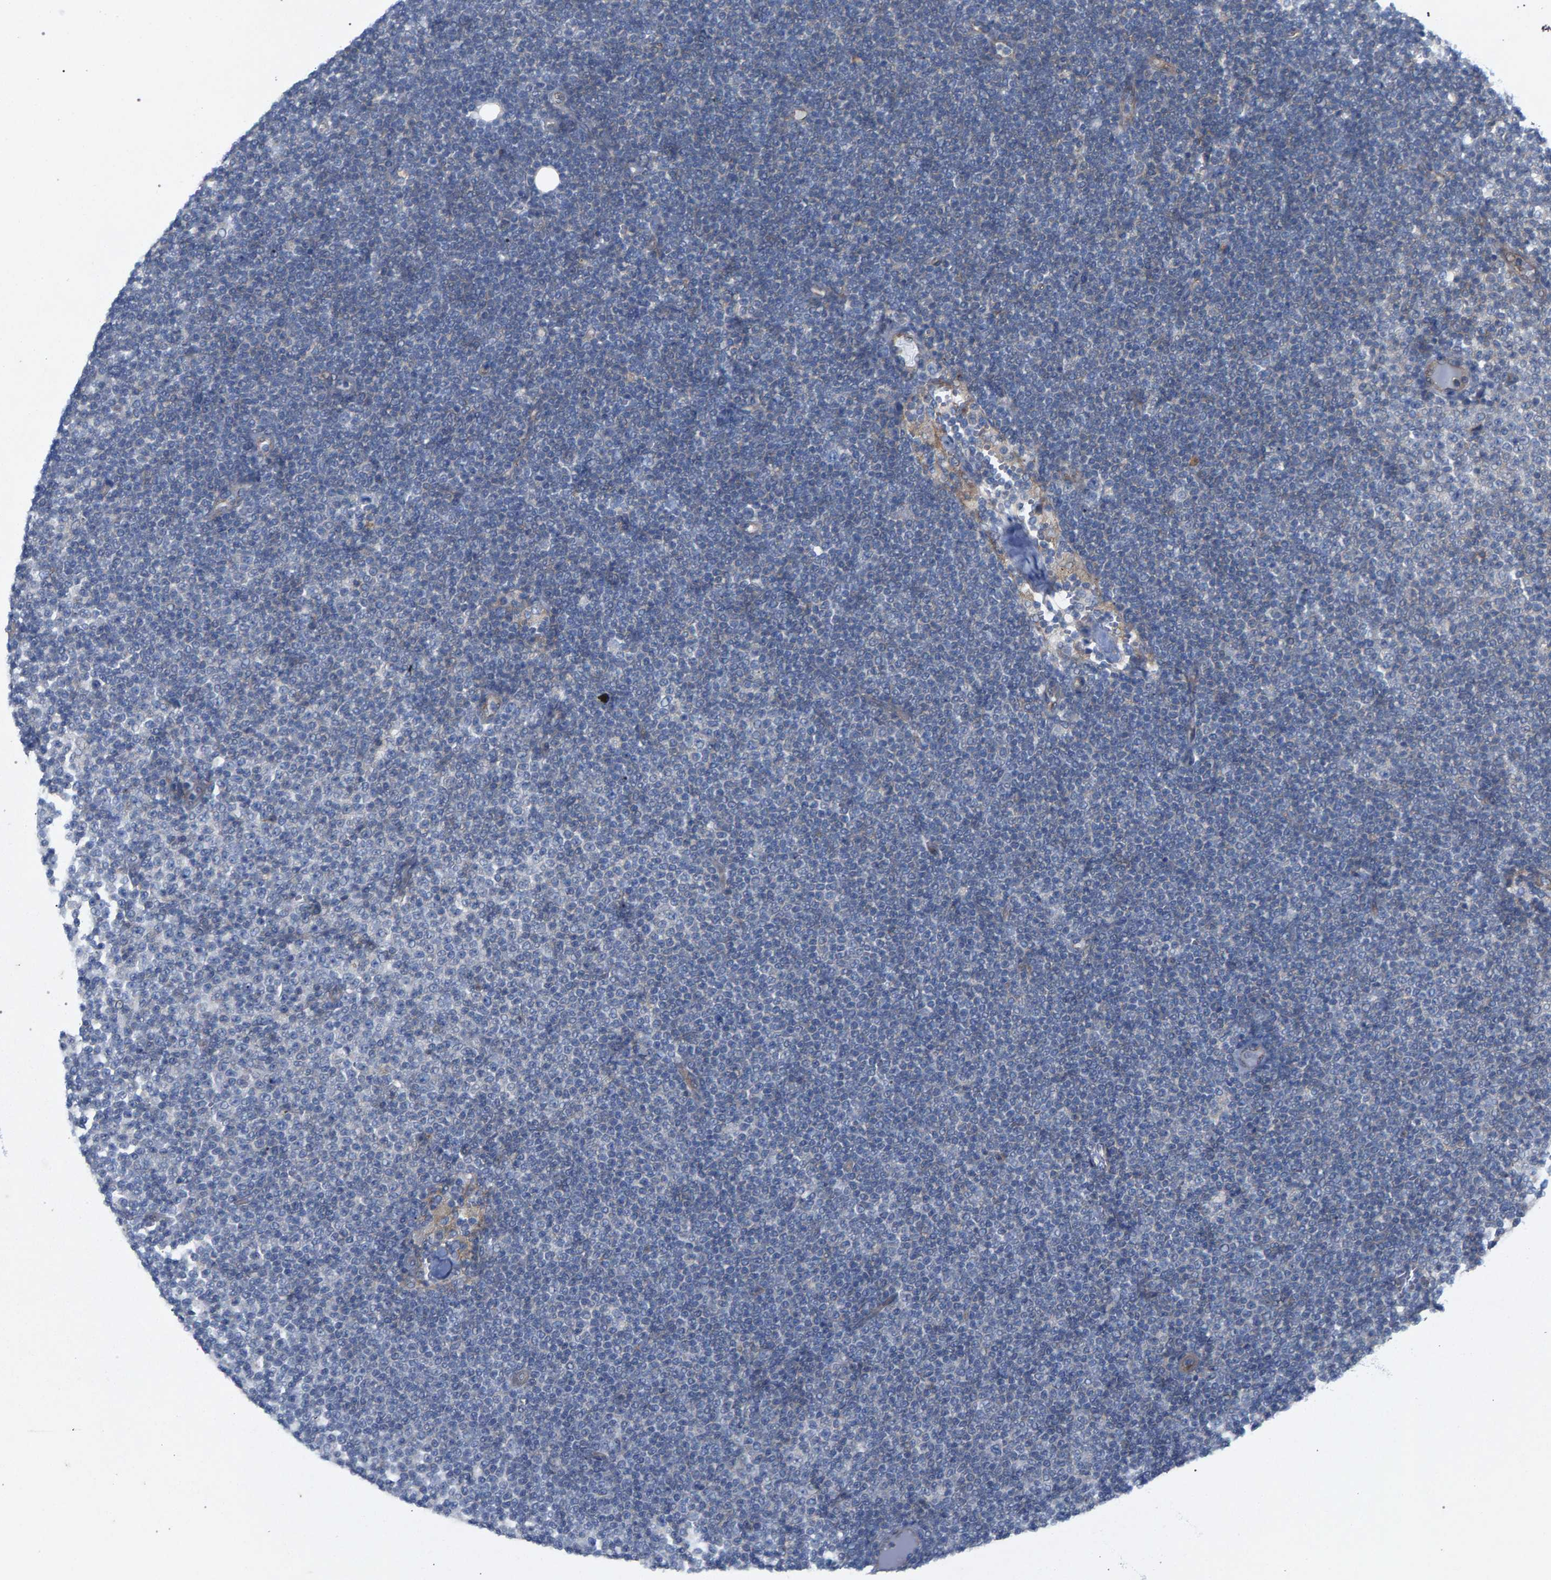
{"staining": {"intensity": "negative", "quantity": "none", "location": "none"}, "tissue": "lymphoma", "cell_type": "Tumor cells", "image_type": "cancer", "snomed": [{"axis": "morphology", "description": "Malignant lymphoma, non-Hodgkin's type, Low grade"}, {"axis": "topography", "description": "Lymph node"}], "caption": "High magnification brightfield microscopy of lymphoma stained with DAB (brown) and counterstained with hematoxylin (blue): tumor cells show no significant positivity. Brightfield microscopy of immunohistochemistry (IHC) stained with DAB (3,3'-diaminobenzidine) (brown) and hematoxylin (blue), captured at high magnification.", "gene": "MAMDC2", "patient": {"sex": "female", "age": 53}}